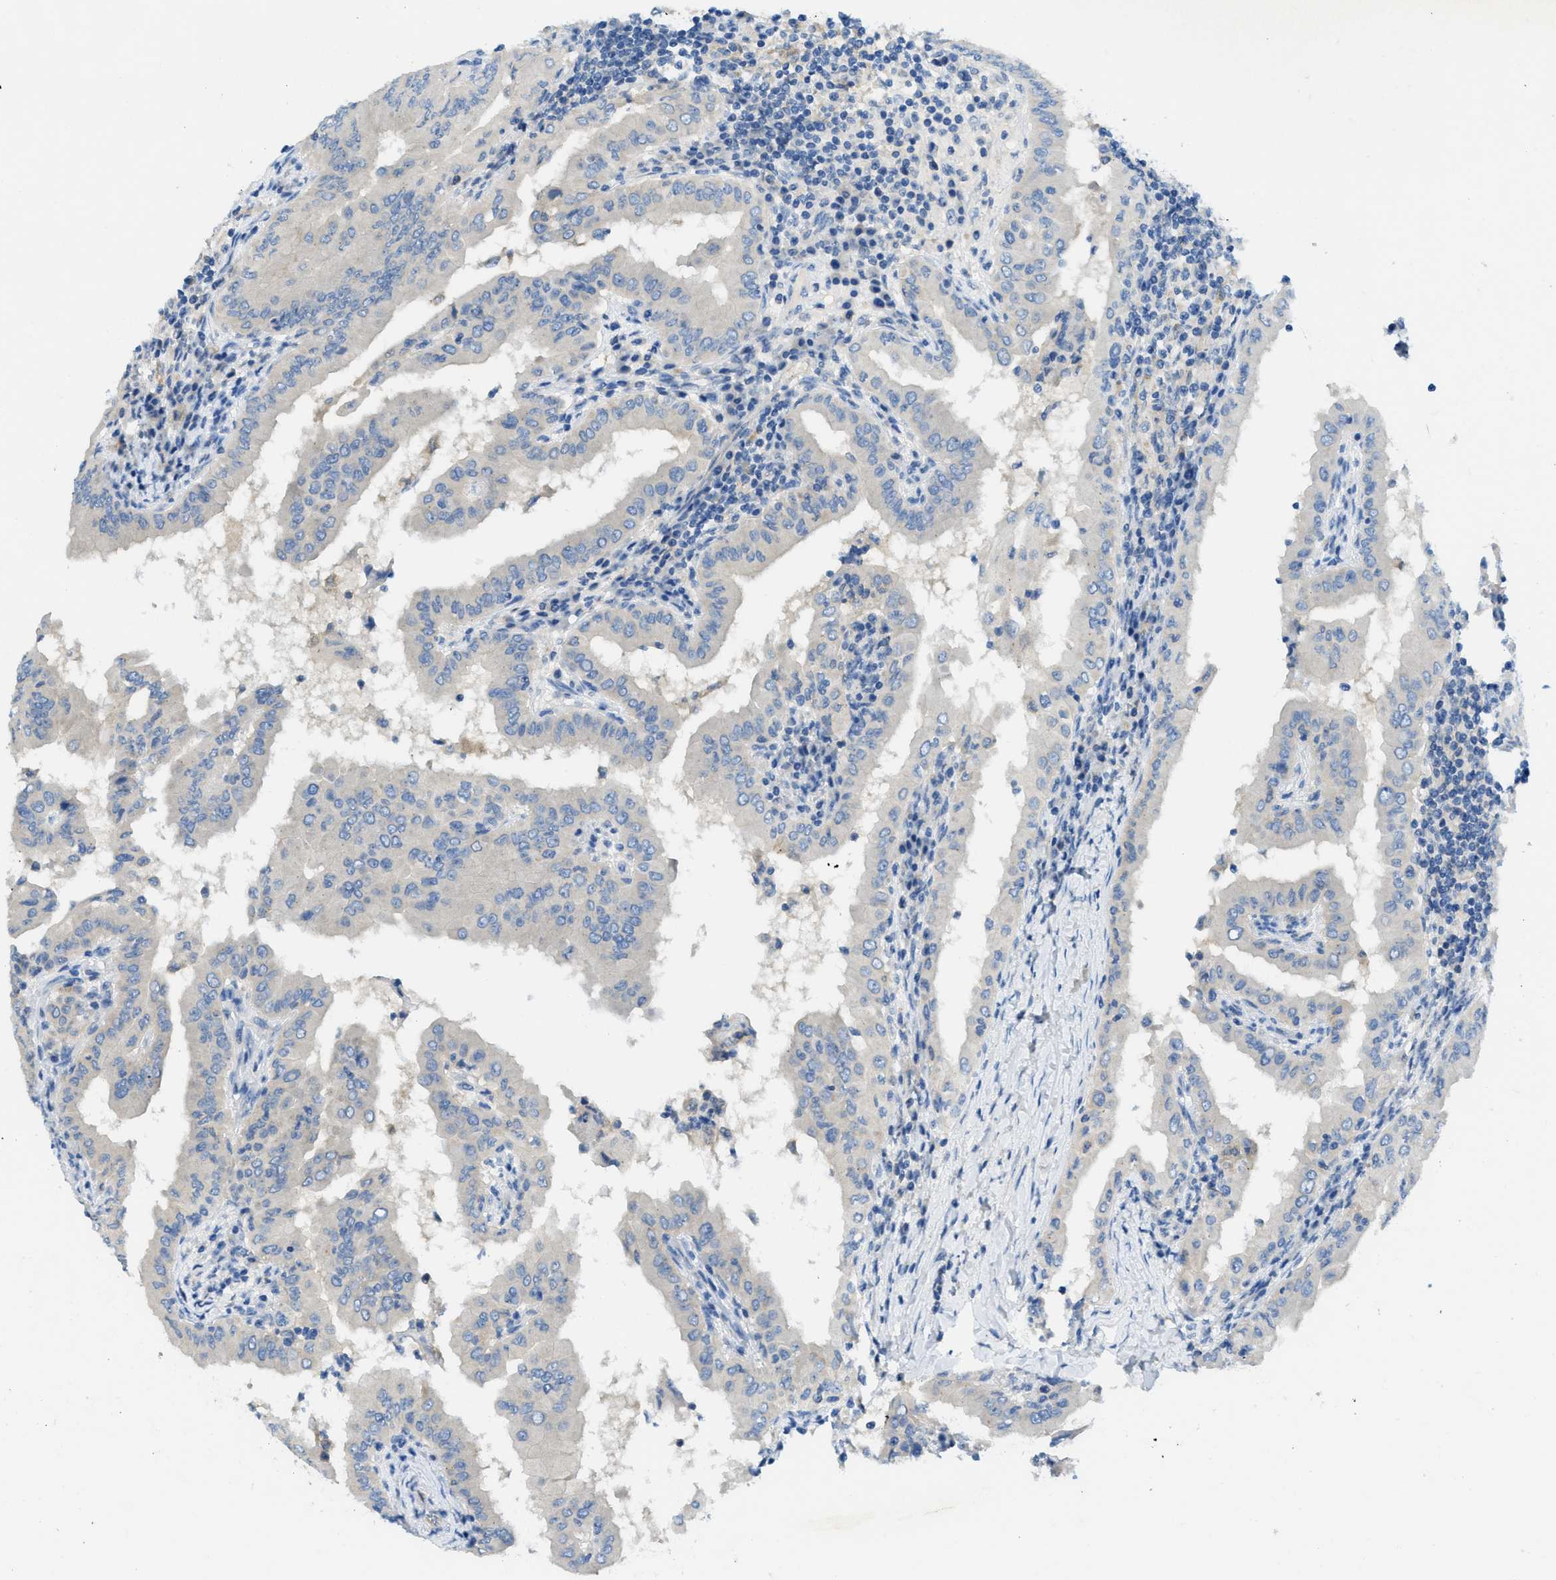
{"staining": {"intensity": "negative", "quantity": "none", "location": "none"}, "tissue": "thyroid cancer", "cell_type": "Tumor cells", "image_type": "cancer", "snomed": [{"axis": "morphology", "description": "Papillary adenocarcinoma, NOS"}, {"axis": "topography", "description": "Thyroid gland"}], "caption": "Tumor cells show no significant positivity in thyroid papillary adenocarcinoma.", "gene": "RIPK2", "patient": {"sex": "male", "age": 33}}